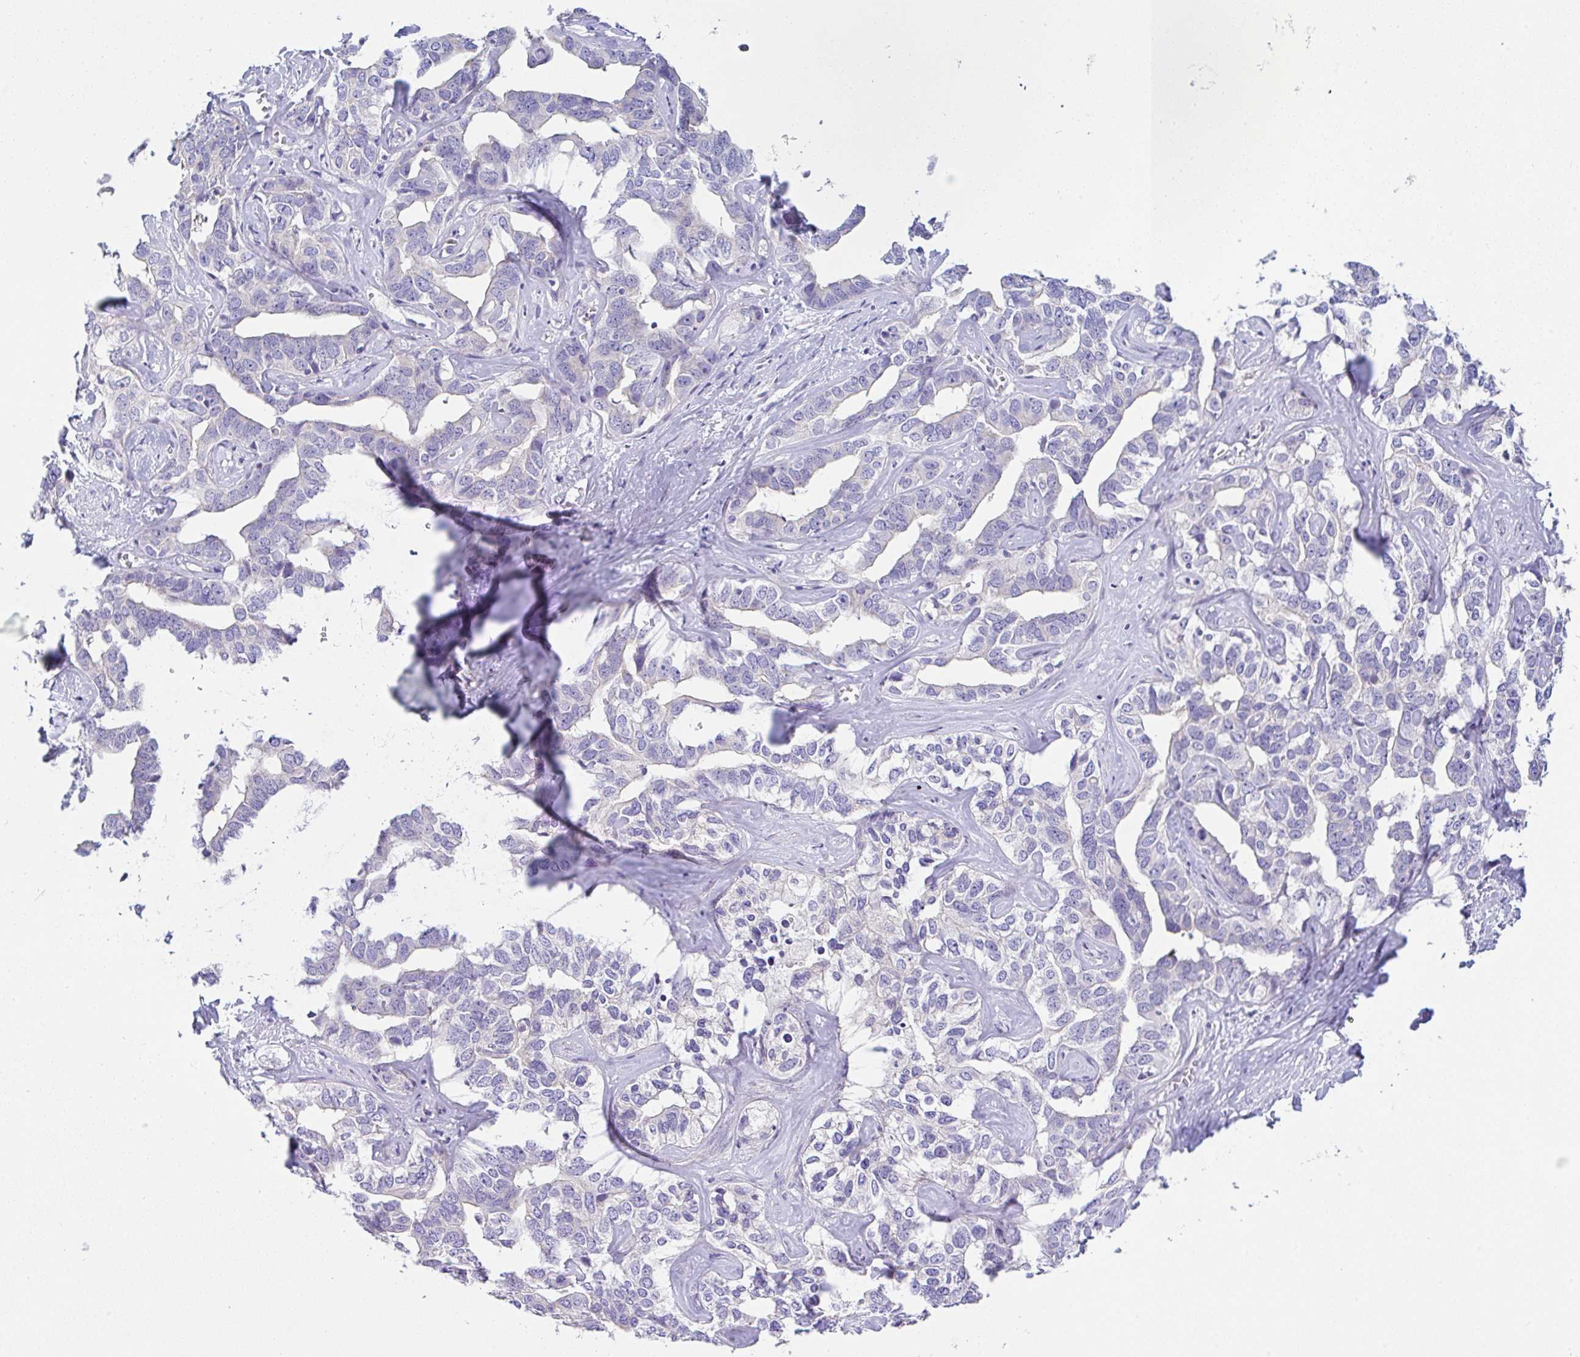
{"staining": {"intensity": "negative", "quantity": "none", "location": "none"}, "tissue": "liver cancer", "cell_type": "Tumor cells", "image_type": "cancer", "snomed": [{"axis": "morphology", "description": "Cholangiocarcinoma"}, {"axis": "topography", "description": "Liver"}], "caption": "The histopathology image demonstrates no significant staining in tumor cells of liver cholangiocarcinoma.", "gene": "SERPINE3", "patient": {"sex": "male", "age": 59}}